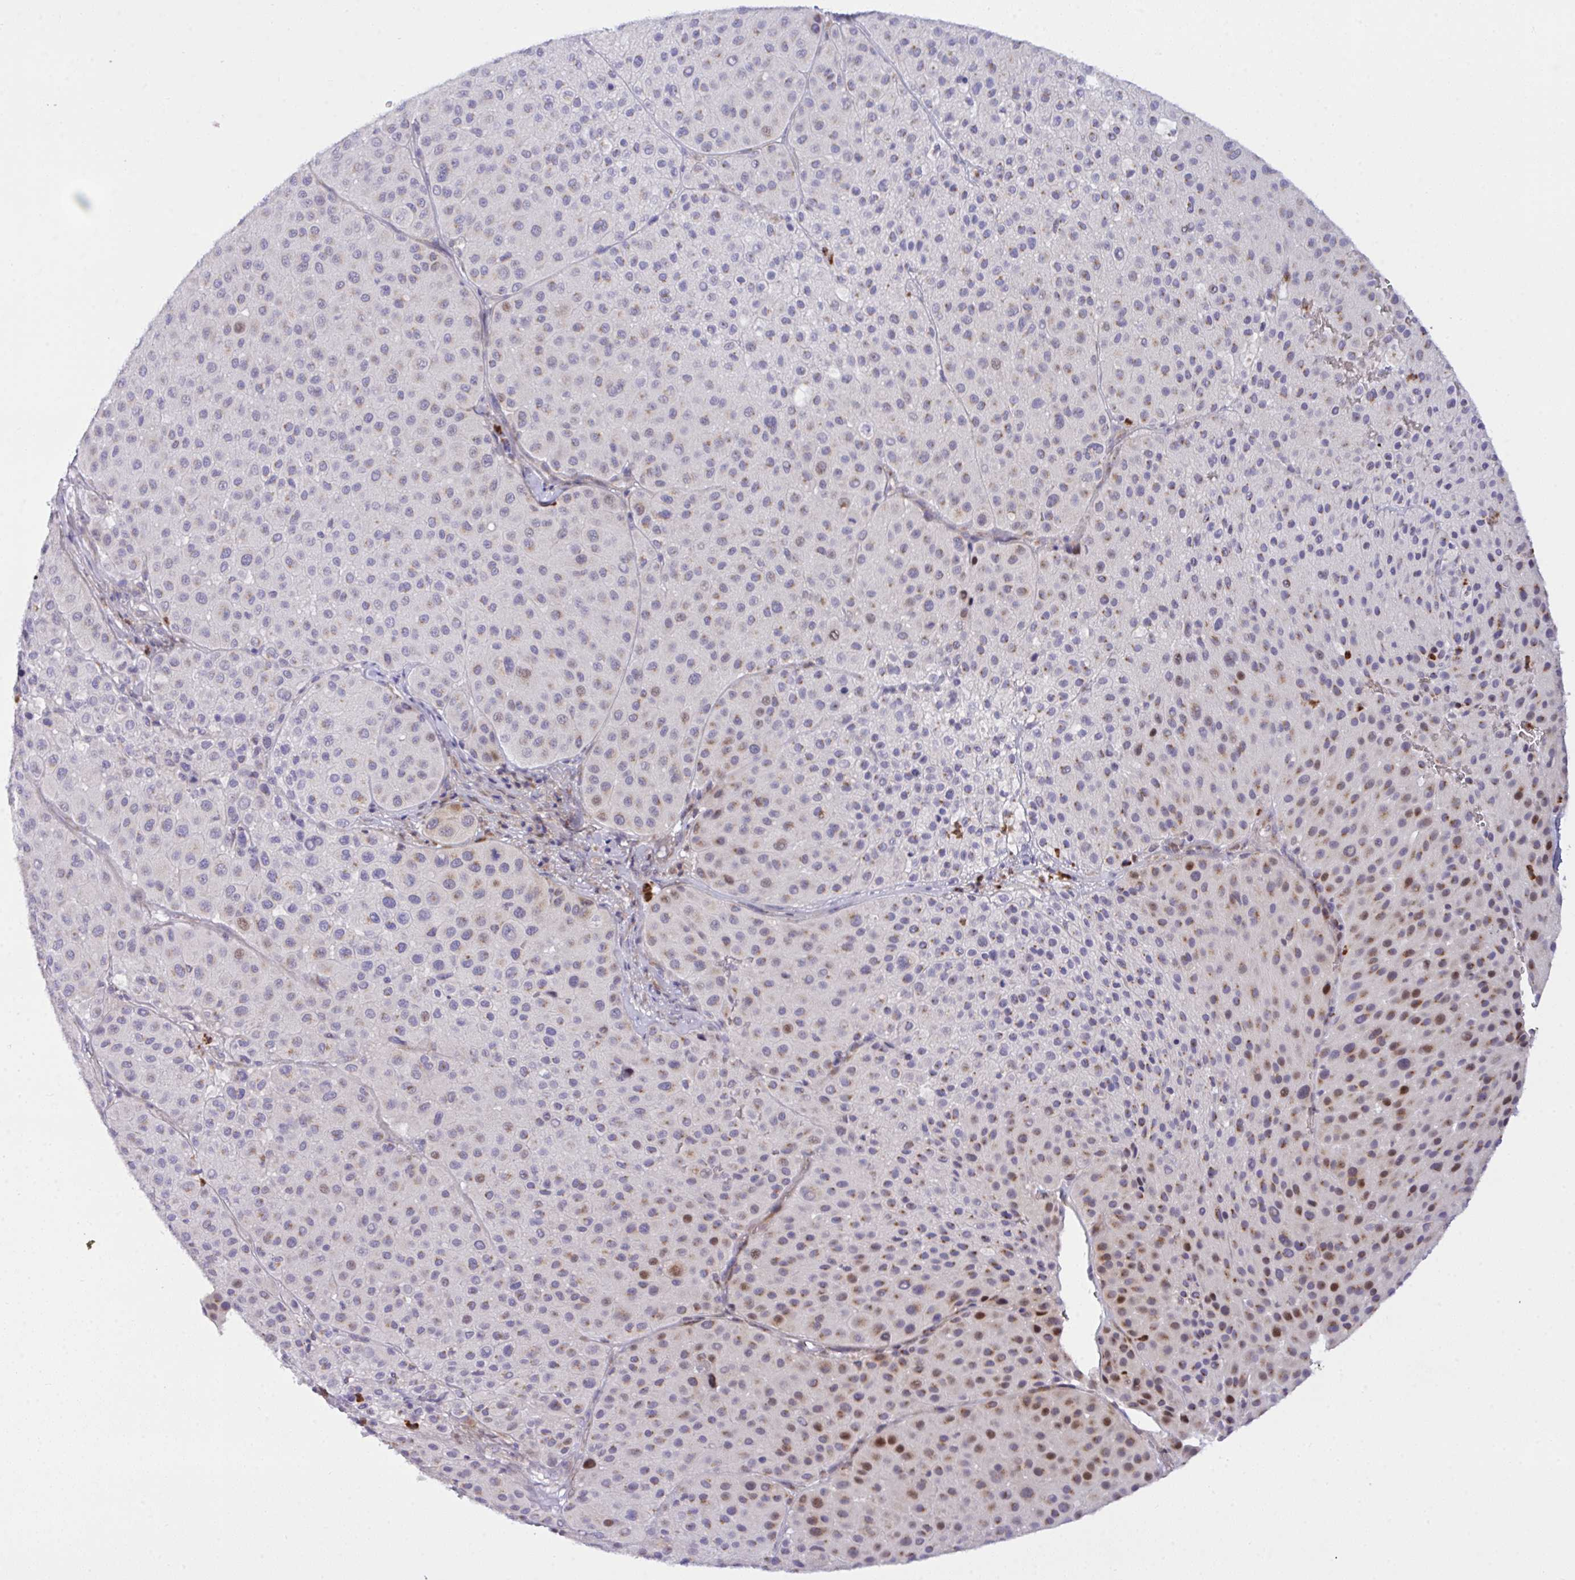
{"staining": {"intensity": "moderate", "quantity": "<25%", "location": "nuclear"}, "tissue": "melanoma", "cell_type": "Tumor cells", "image_type": "cancer", "snomed": [{"axis": "morphology", "description": "Malignant melanoma, Metastatic site"}, {"axis": "topography", "description": "Smooth muscle"}], "caption": "Protein staining shows moderate nuclear expression in about <25% of tumor cells in melanoma.", "gene": "ZNF554", "patient": {"sex": "male", "age": 41}}